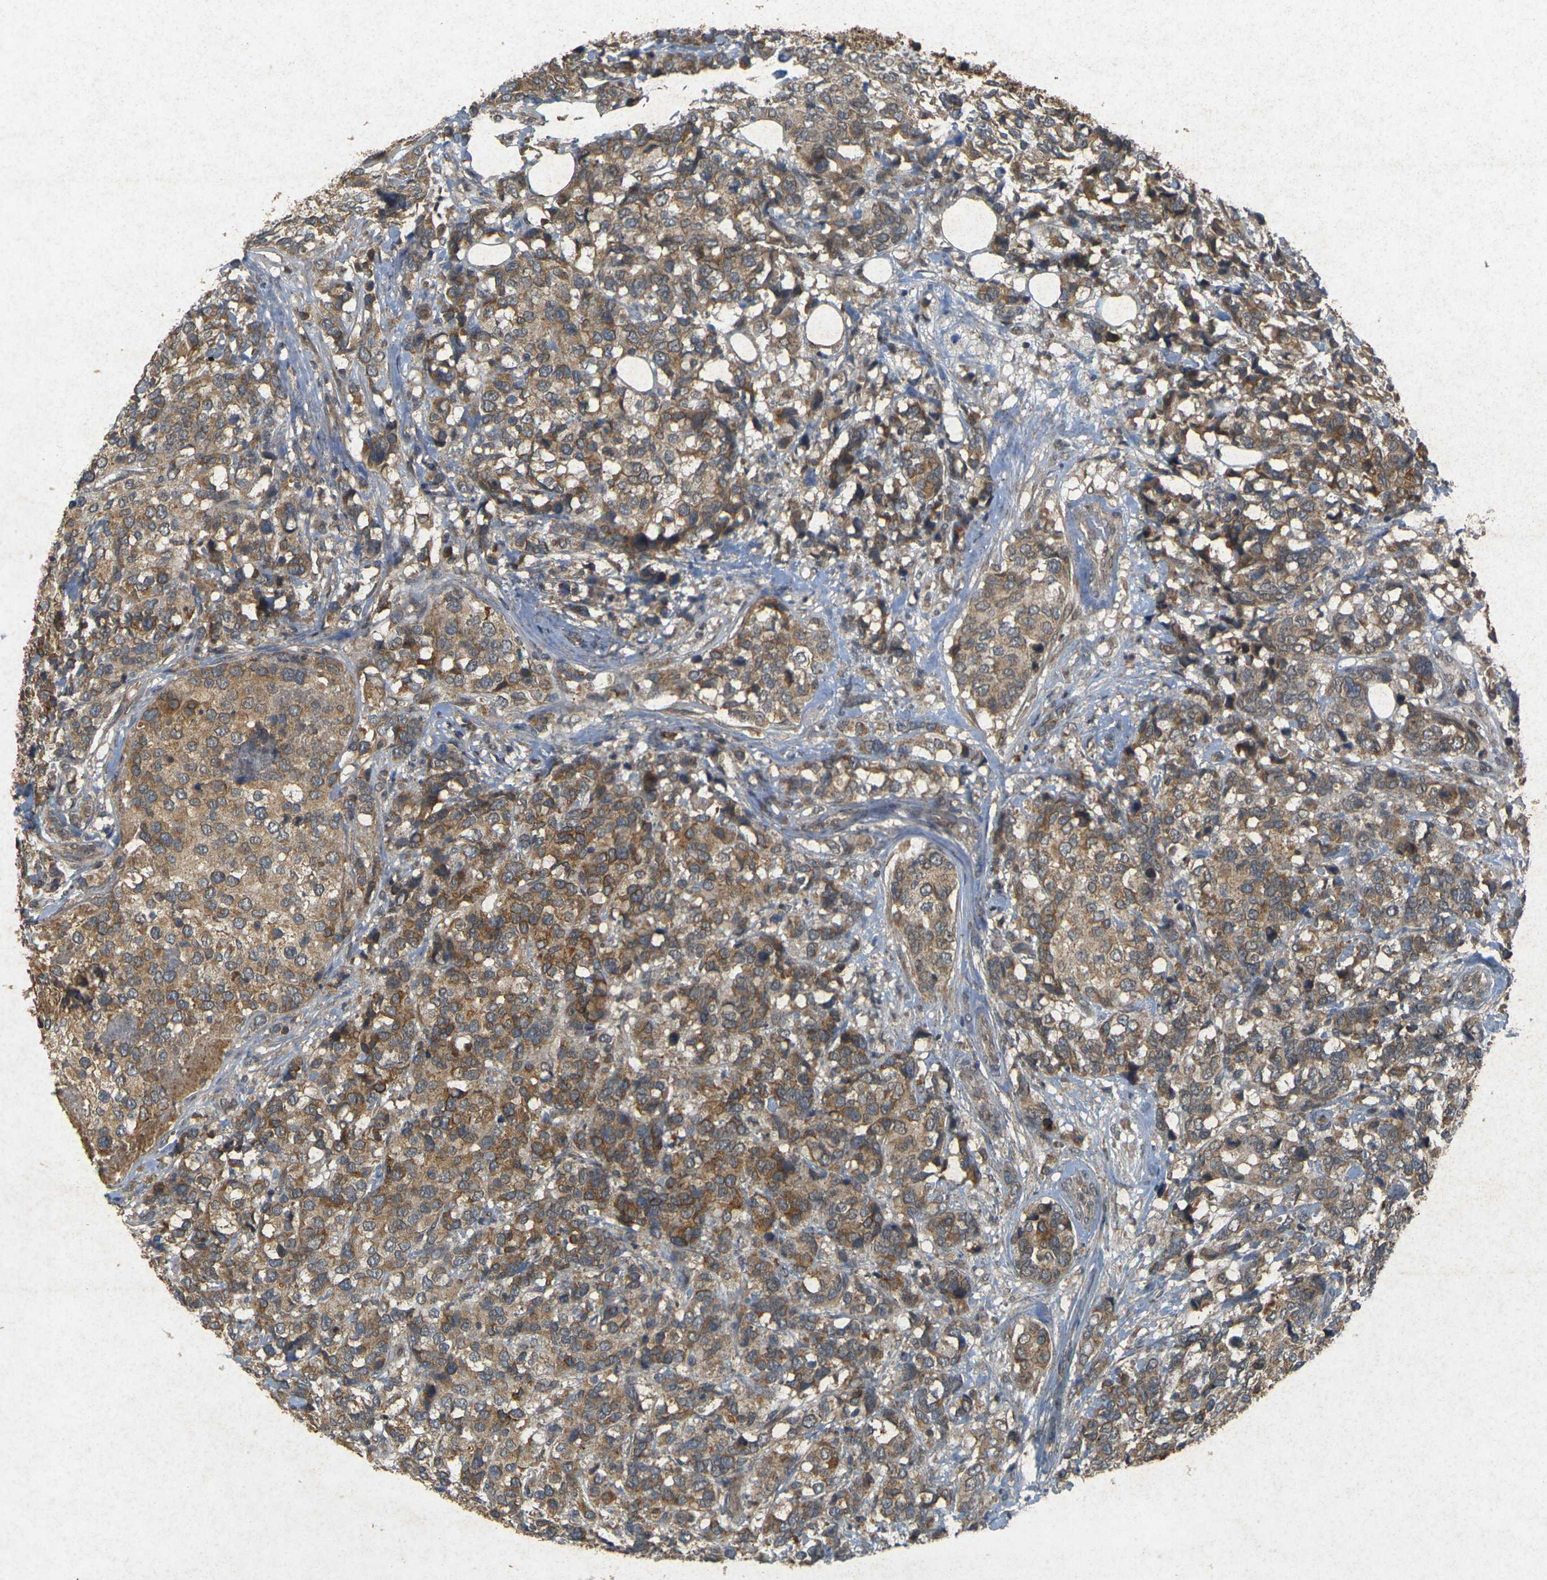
{"staining": {"intensity": "moderate", "quantity": ">75%", "location": "cytoplasmic/membranous"}, "tissue": "breast cancer", "cell_type": "Tumor cells", "image_type": "cancer", "snomed": [{"axis": "morphology", "description": "Lobular carcinoma"}, {"axis": "topography", "description": "Breast"}], "caption": "This is a micrograph of immunohistochemistry staining of lobular carcinoma (breast), which shows moderate expression in the cytoplasmic/membranous of tumor cells.", "gene": "ERN1", "patient": {"sex": "female", "age": 59}}